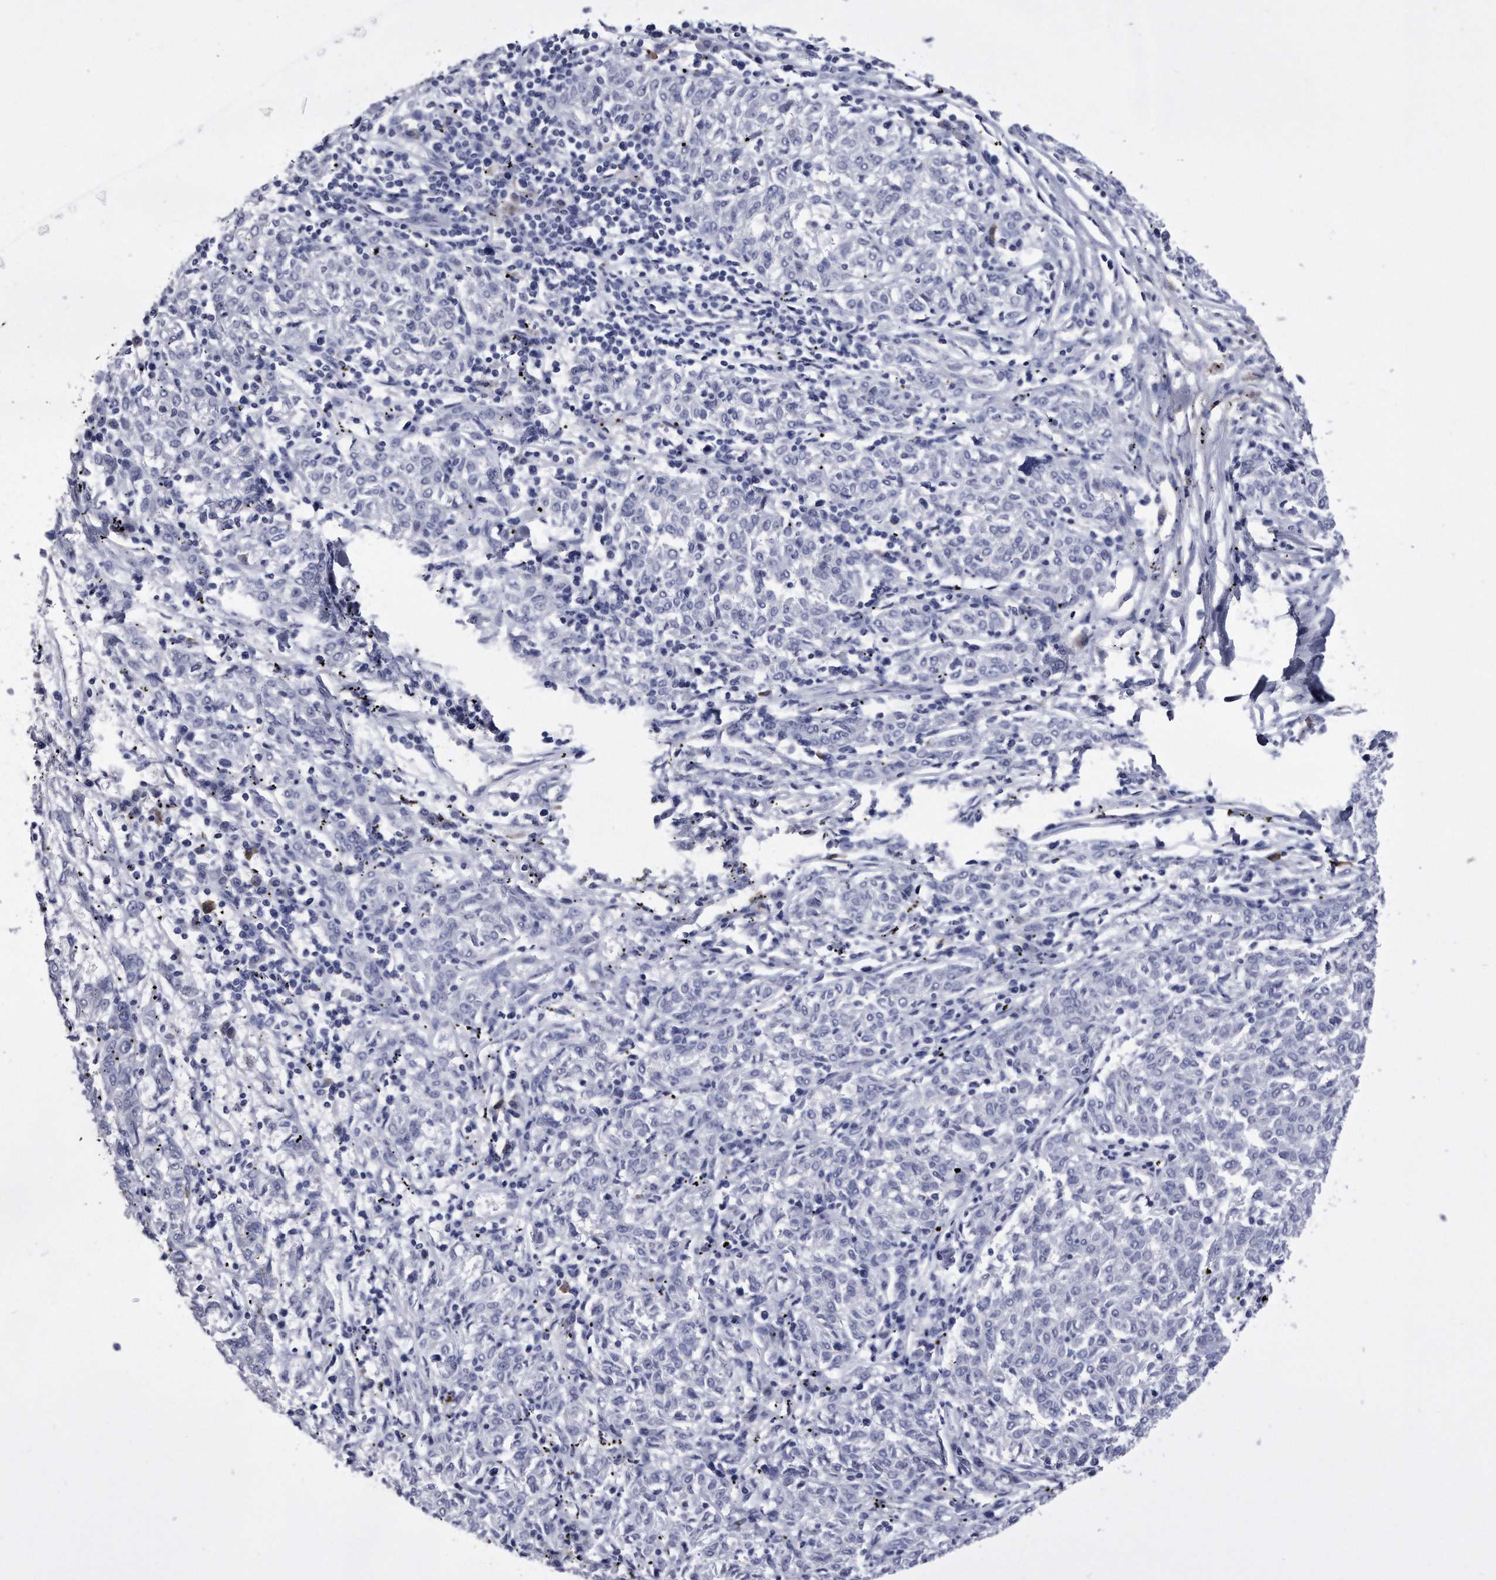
{"staining": {"intensity": "negative", "quantity": "none", "location": "none"}, "tissue": "melanoma", "cell_type": "Tumor cells", "image_type": "cancer", "snomed": [{"axis": "morphology", "description": "Malignant melanoma, NOS"}, {"axis": "topography", "description": "Skin"}], "caption": "Immunohistochemistry (IHC) image of human melanoma stained for a protein (brown), which exhibits no staining in tumor cells.", "gene": "KCTD8", "patient": {"sex": "female", "age": 72}}